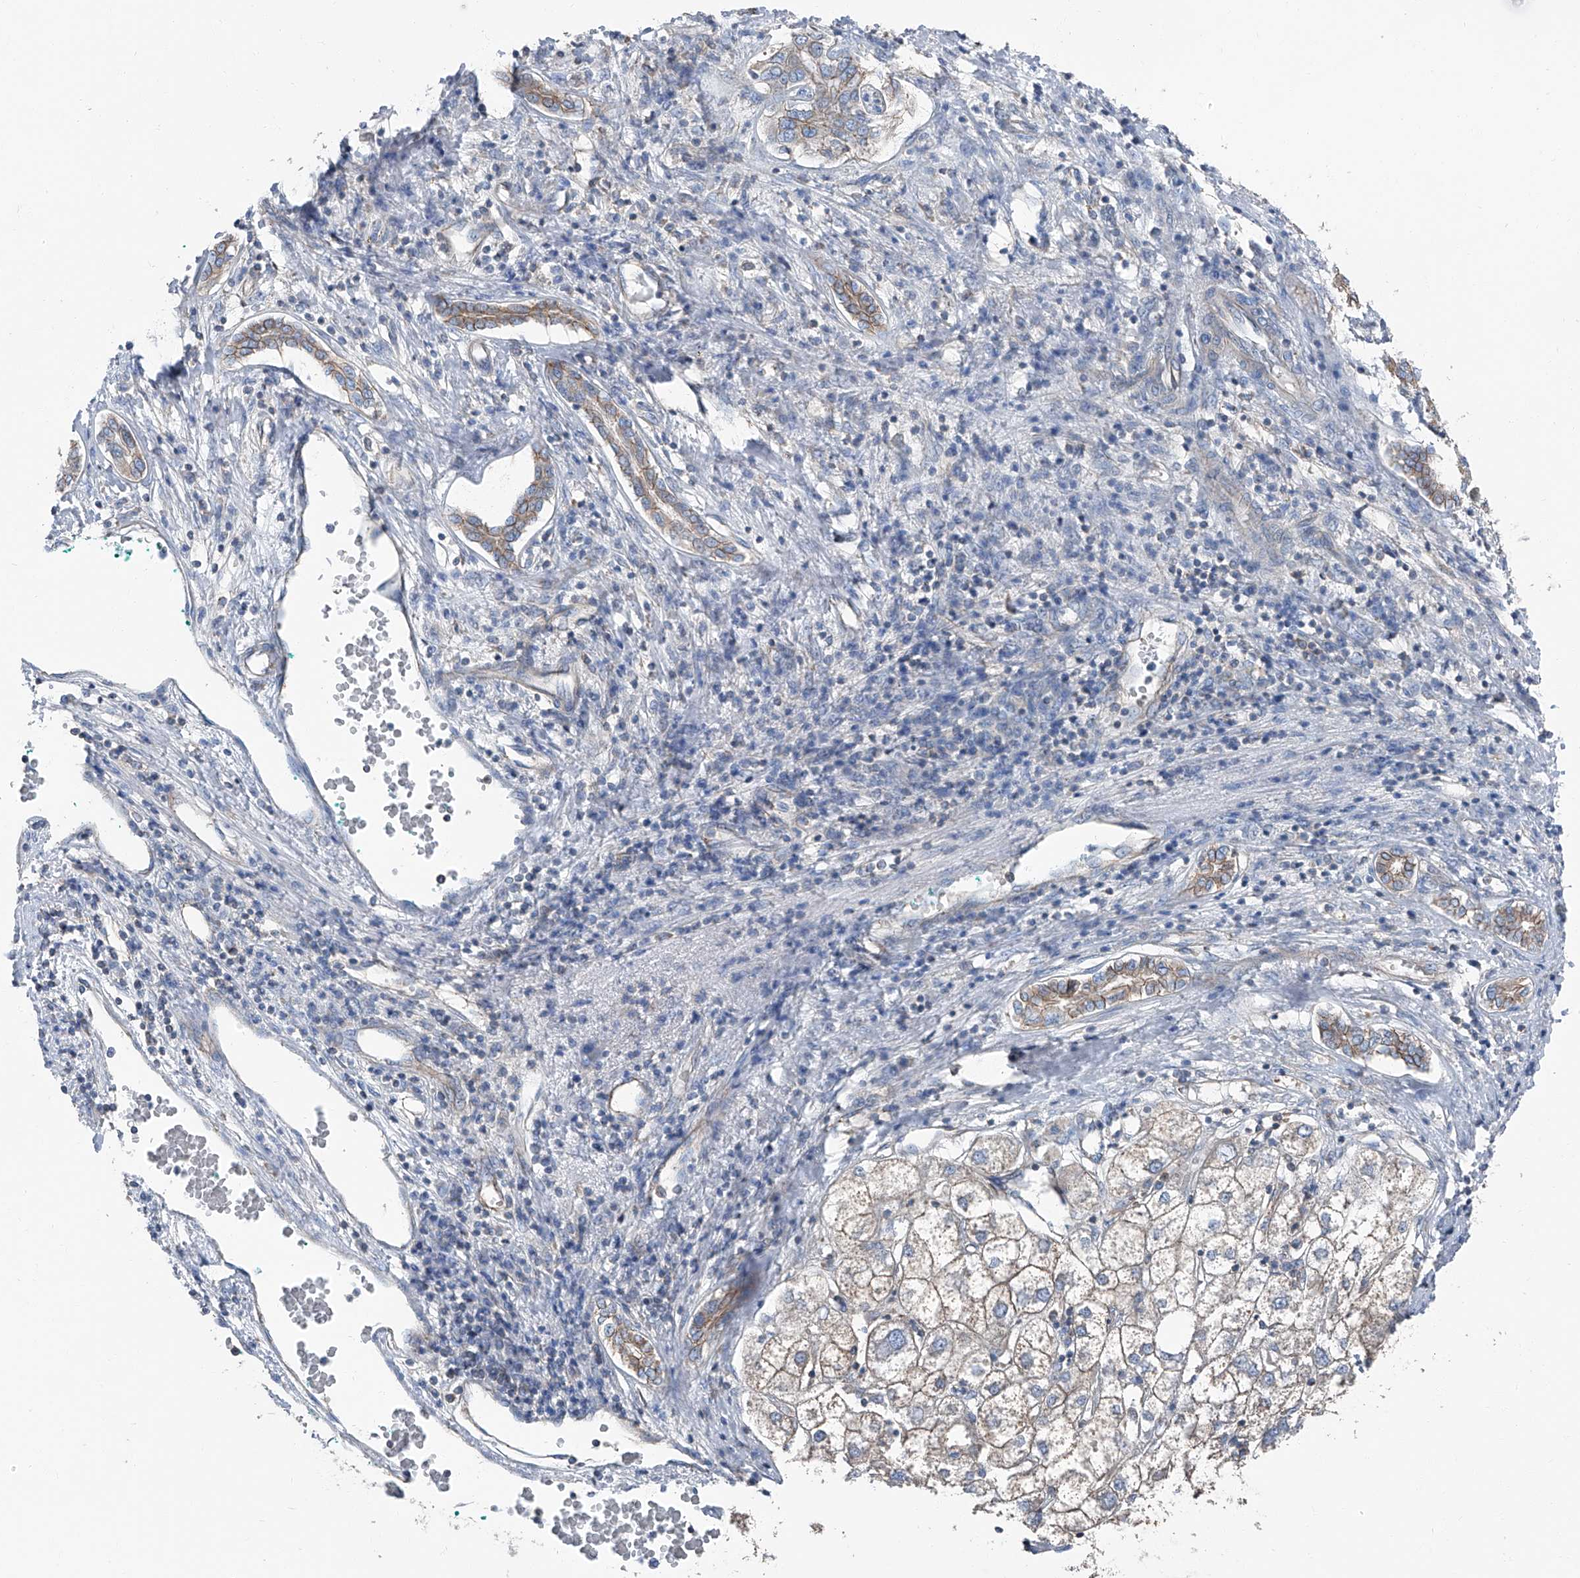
{"staining": {"intensity": "negative", "quantity": "none", "location": "none"}, "tissue": "liver cancer", "cell_type": "Tumor cells", "image_type": "cancer", "snomed": [{"axis": "morphology", "description": "Carcinoma, Hepatocellular, NOS"}, {"axis": "topography", "description": "Liver"}], "caption": "IHC histopathology image of neoplastic tissue: human liver cancer stained with DAB shows no significant protein expression in tumor cells.", "gene": "GPR142", "patient": {"sex": "male", "age": 65}}